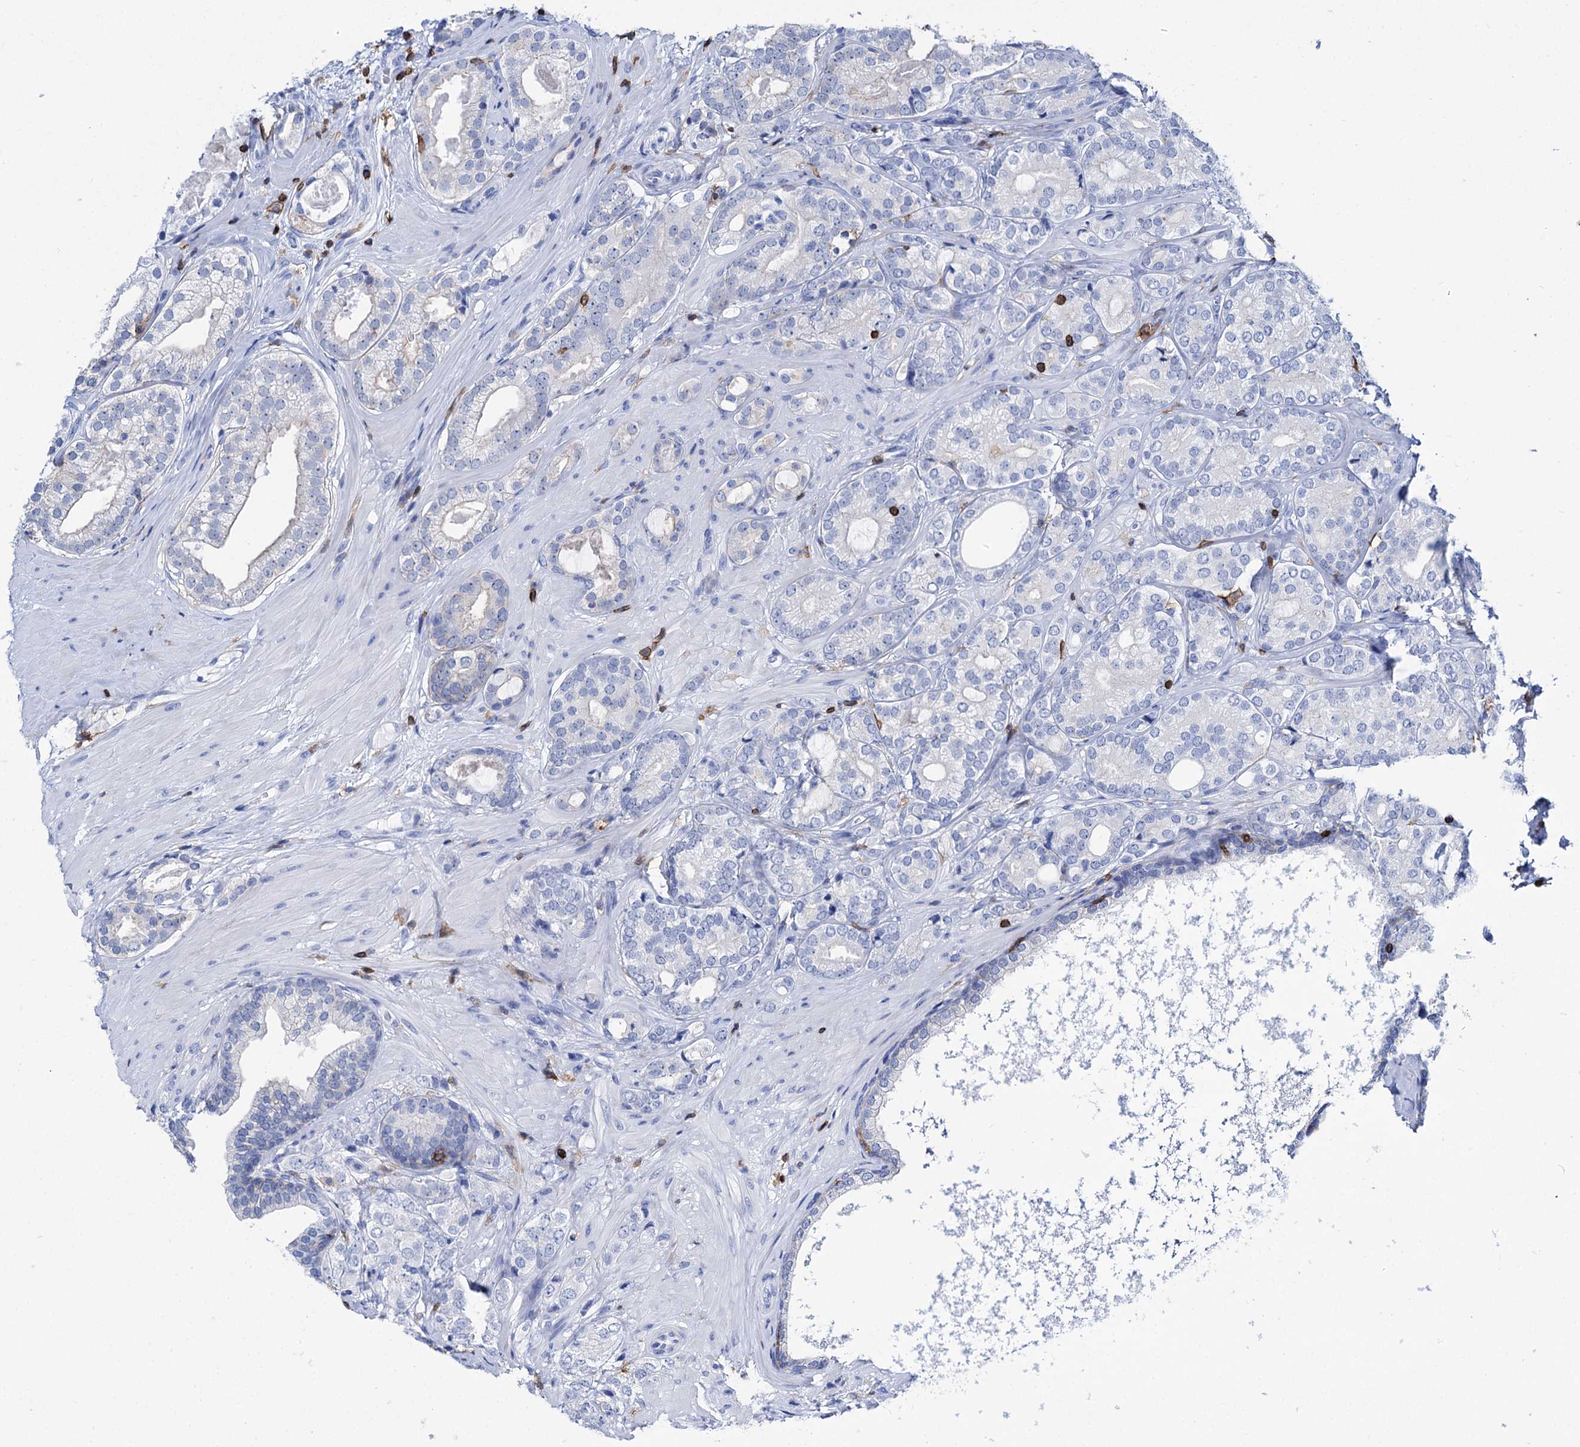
{"staining": {"intensity": "negative", "quantity": "none", "location": "none"}, "tissue": "prostate cancer", "cell_type": "Tumor cells", "image_type": "cancer", "snomed": [{"axis": "morphology", "description": "Adenocarcinoma, High grade"}, {"axis": "topography", "description": "Prostate"}], "caption": "Immunohistochemistry (IHC) micrograph of neoplastic tissue: human prostate adenocarcinoma (high-grade) stained with DAB (3,3'-diaminobenzidine) displays no significant protein expression in tumor cells.", "gene": "DEF6", "patient": {"sex": "male", "age": 60}}